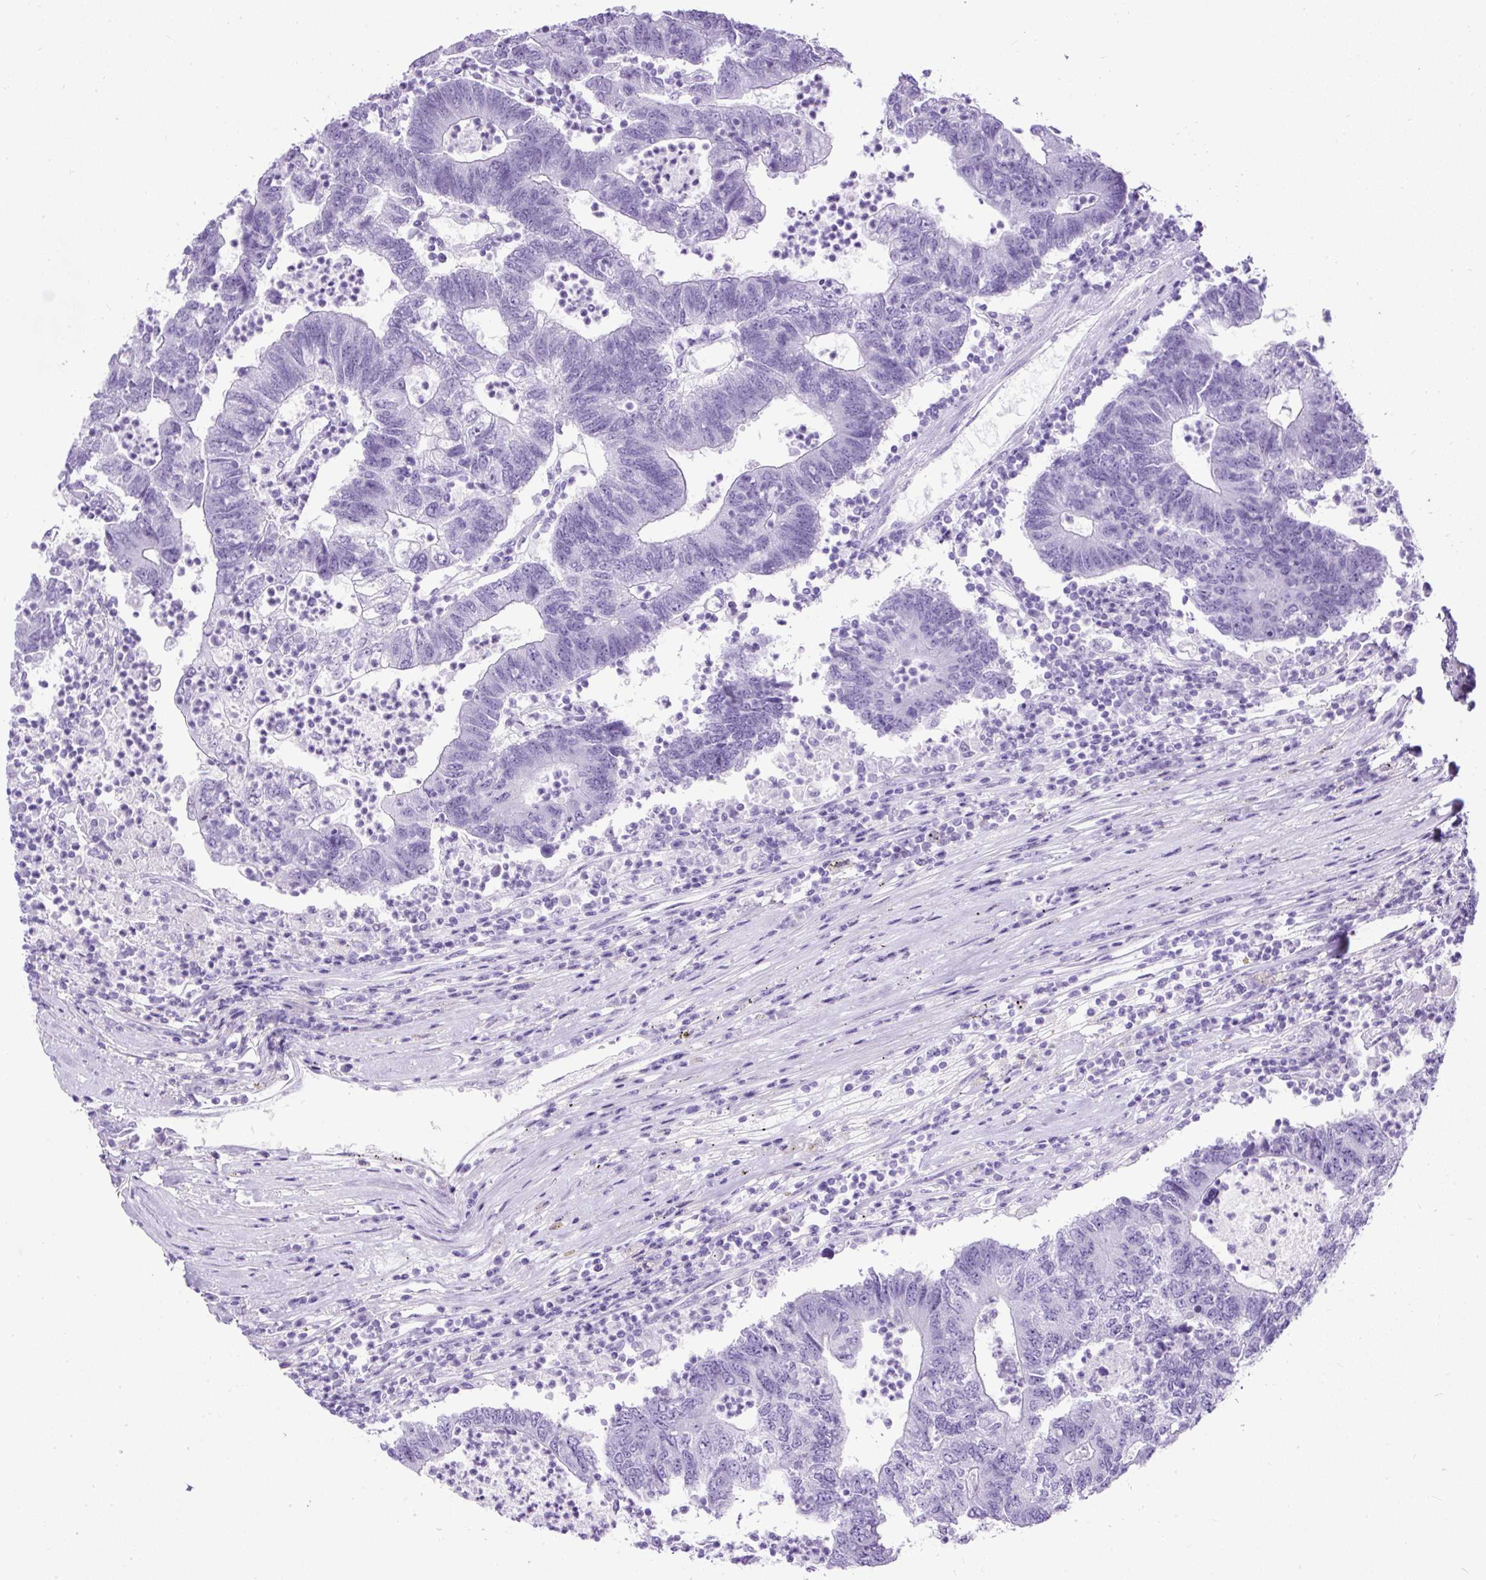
{"staining": {"intensity": "negative", "quantity": "none", "location": "none"}, "tissue": "colorectal cancer", "cell_type": "Tumor cells", "image_type": "cancer", "snomed": [{"axis": "morphology", "description": "Adenocarcinoma, NOS"}, {"axis": "topography", "description": "Colon"}], "caption": "This histopathology image is of adenocarcinoma (colorectal) stained with immunohistochemistry (IHC) to label a protein in brown with the nuclei are counter-stained blue. There is no staining in tumor cells.", "gene": "PDIA2", "patient": {"sex": "female", "age": 48}}